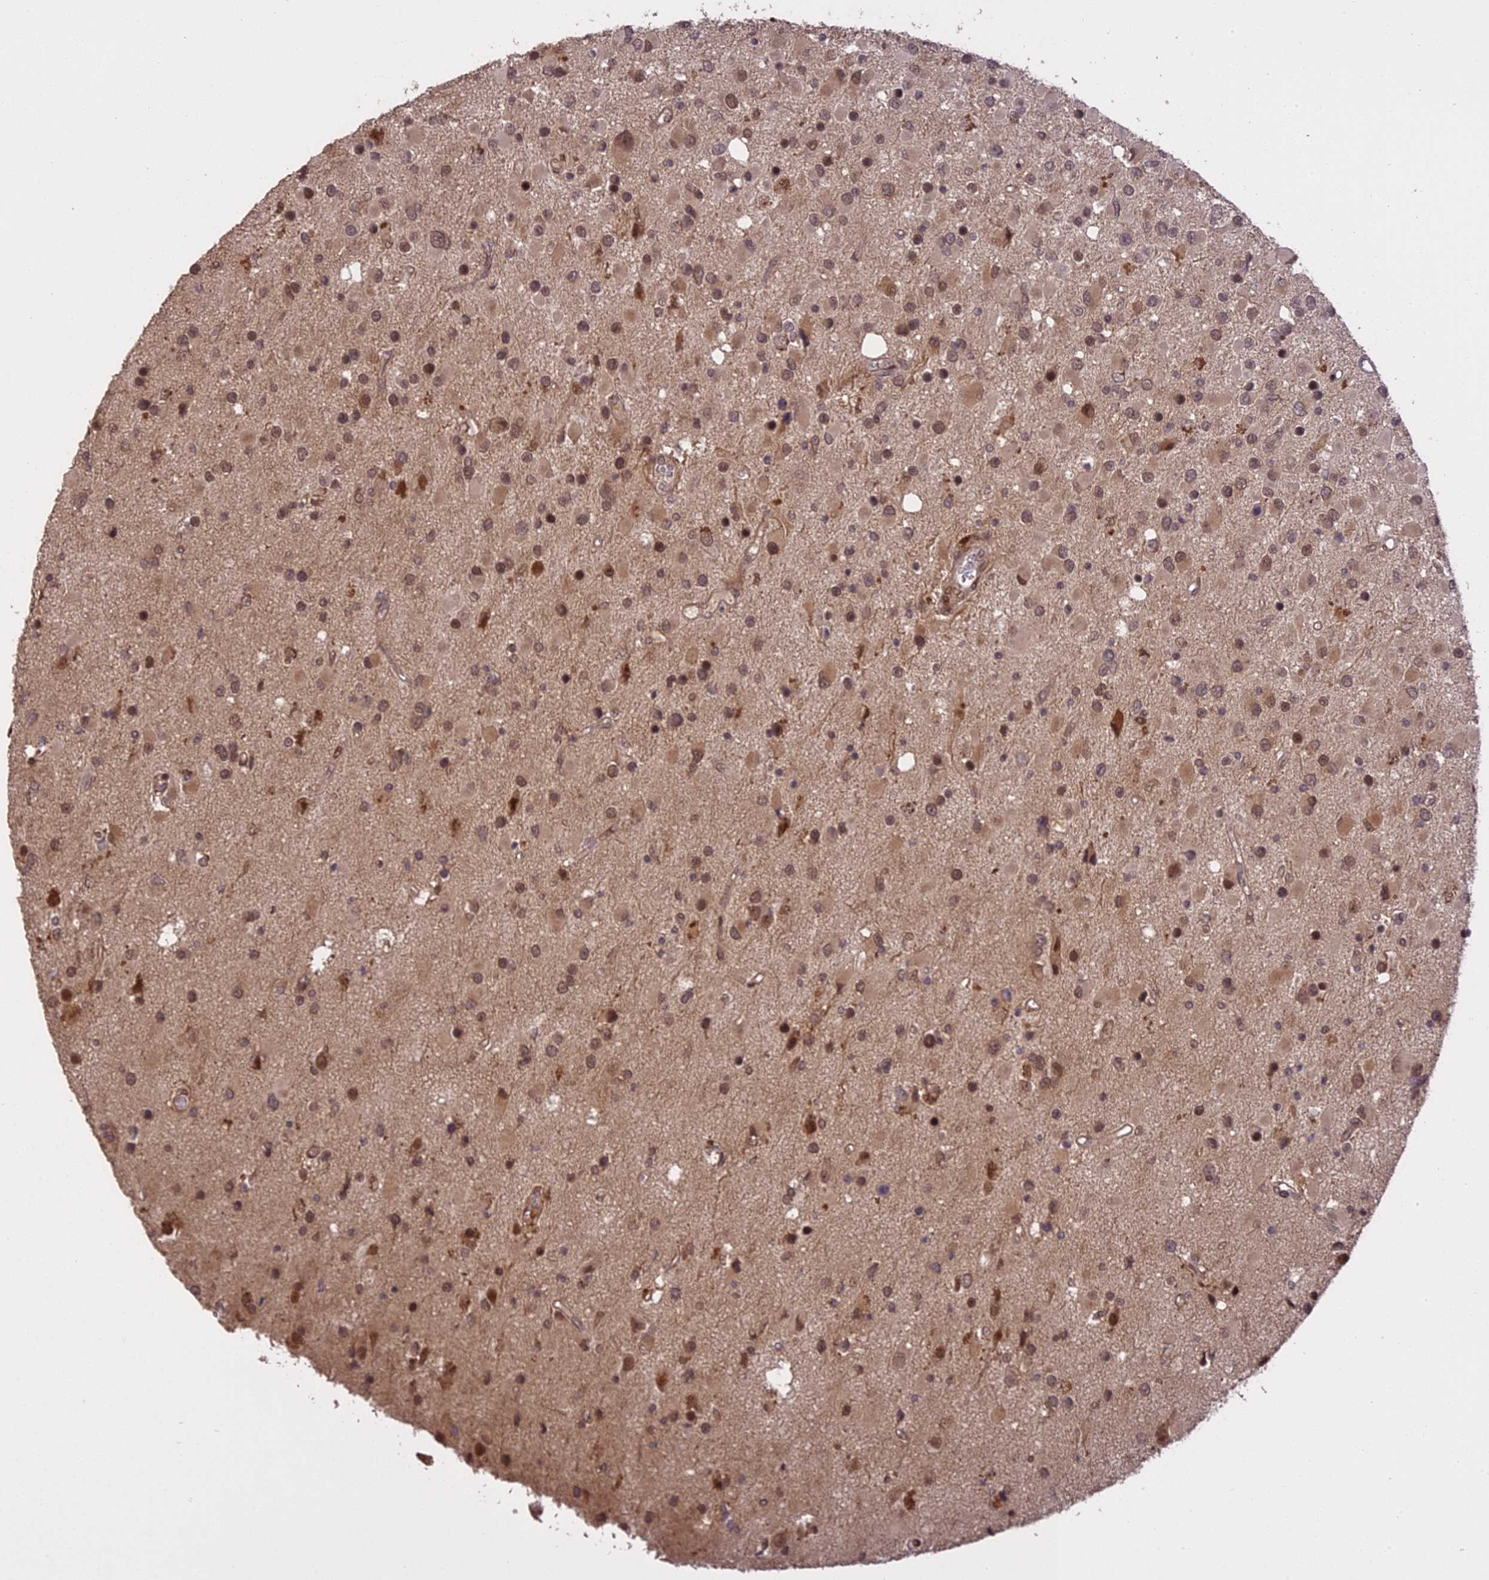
{"staining": {"intensity": "weak", "quantity": "25%-75%", "location": "cytoplasmic/membranous,nuclear"}, "tissue": "glioma", "cell_type": "Tumor cells", "image_type": "cancer", "snomed": [{"axis": "morphology", "description": "Glioma, malignant, High grade"}, {"axis": "topography", "description": "Brain"}], "caption": "This is a micrograph of immunohistochemistry staining of malignant glioma (high-grade), which shows weak staining in the cytoplasmic/membranous and nuclear of tumor cells.", "gene": "PRELID2", "patient": {"sex": "male", "age": 53}}